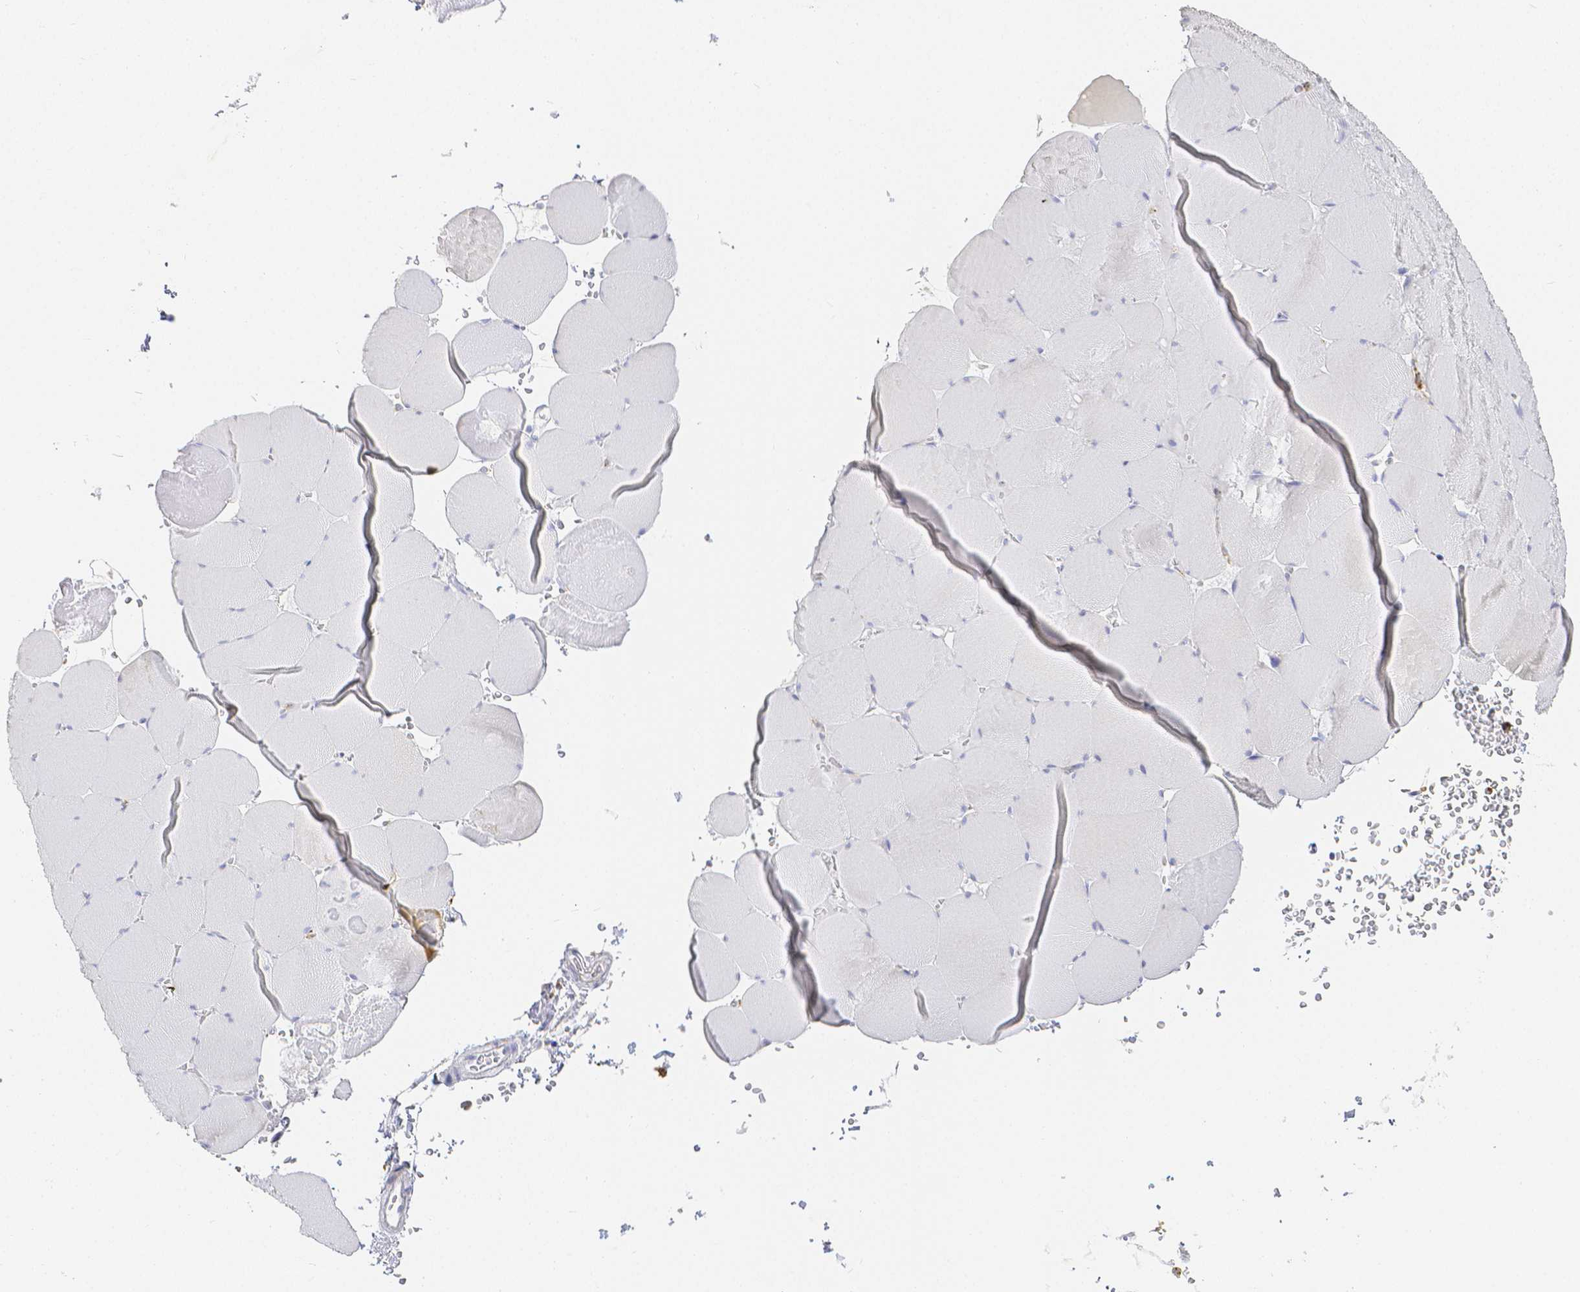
{"staining": {"intensity": "negative", "quantity": "none", "location": "none"}, "tissue": "skeletal muscle", "cell_type": "Myocytes", "image_type": "normal", "snomed": [{"axis": "morphology", "description": "Normal tissue, NOS"}, {"axis": "topography", "description": "Skeletal muscle"}, {"axis": "topography", "description": "Head-Neck"}], "caption": "Immunohistochemistry image of benign skeletal muscle: skeletal muscle stained with DAB (3,3'-diaminobenzidine) displays no significant protein positivity in myocytes.", "gene": "SMURF1", "patient": {"sex": "male", "age": 66}}